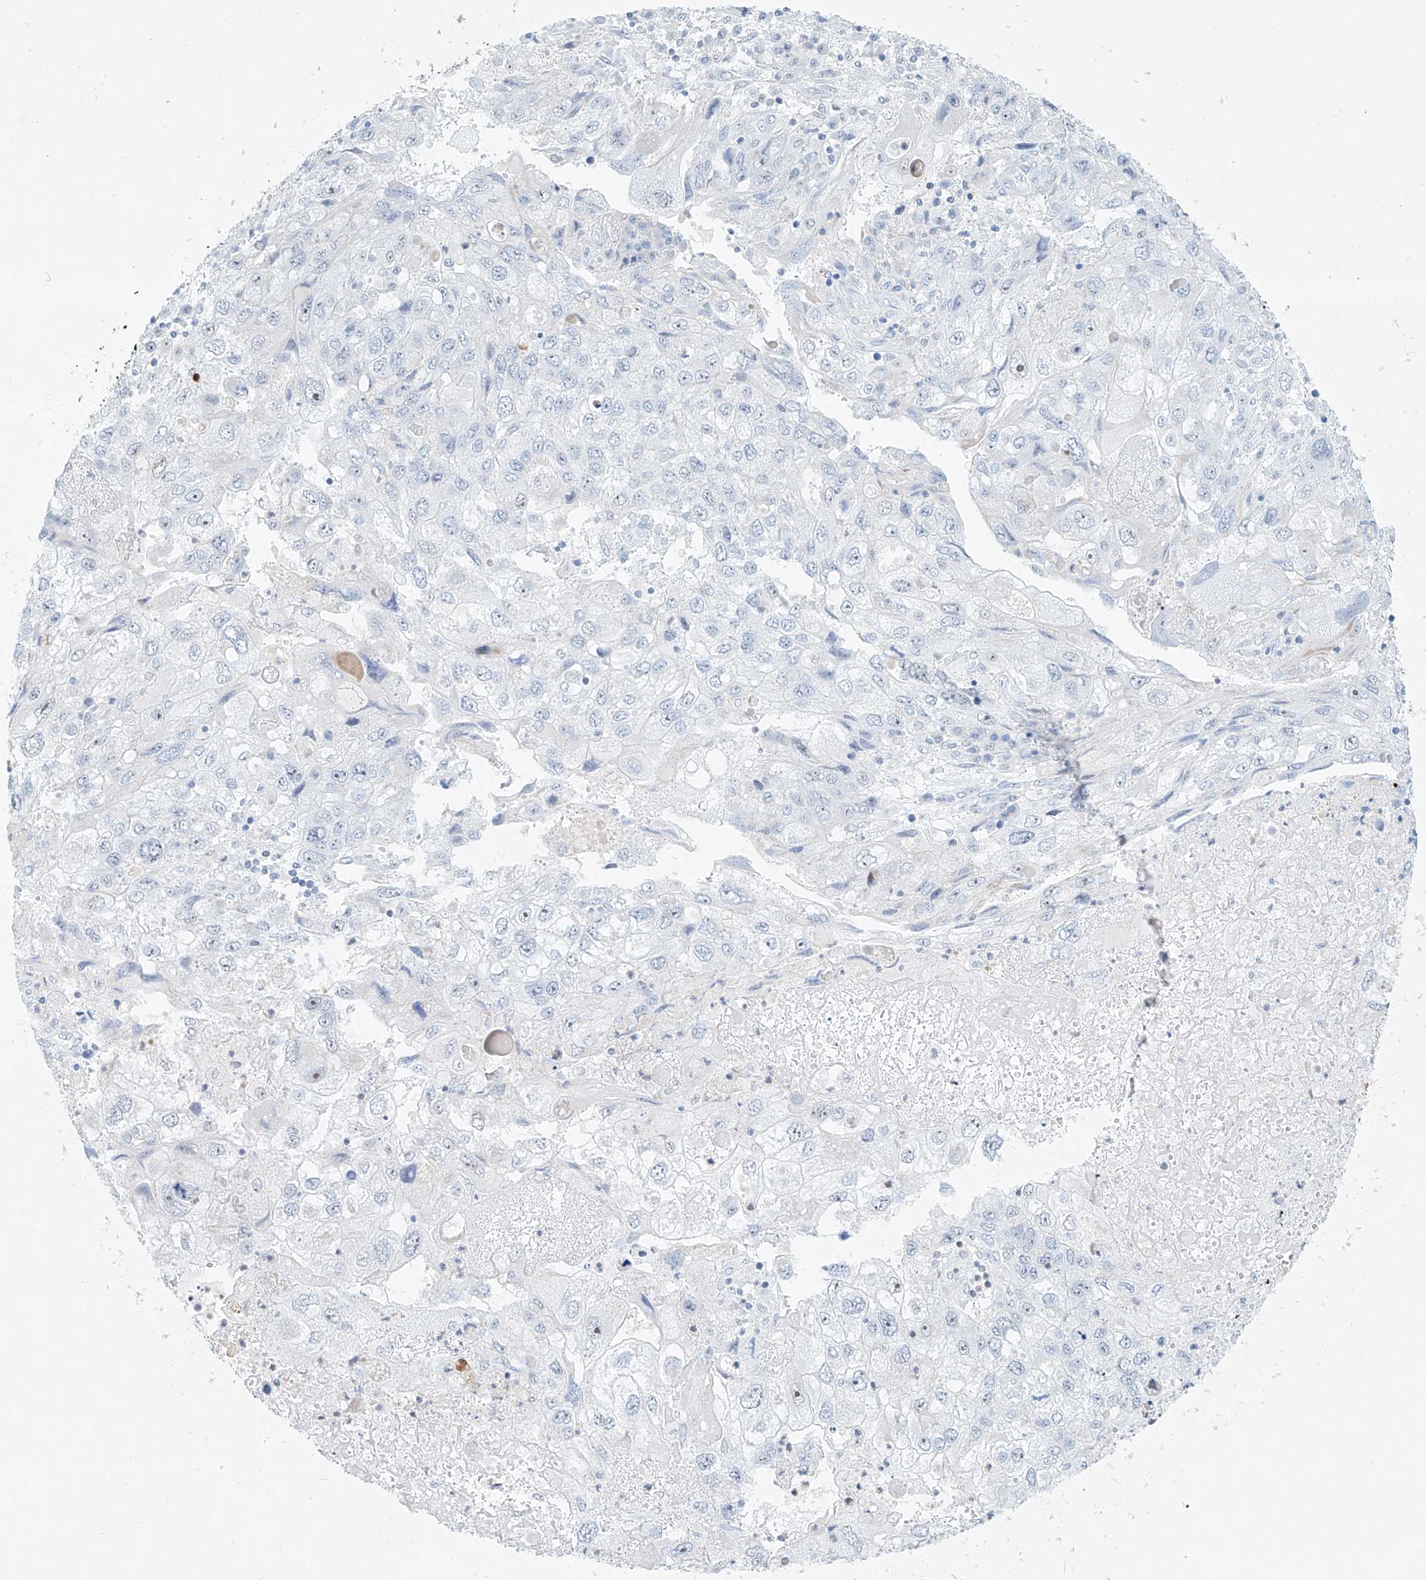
{"staining": {"intensity": "negative", "quantity": "none", "location": "none"}, "tissue": "endometrial cancer", "cell_type": "Tumor cells", "image_type": "cancer", "snomed": [{"axis": "morphology", "description": "Adenocarcinoma, NOS"}, {"axis": "topography", "description": "Endometrium"}], "caption": "A micrograph of endometrial adenocarcinoma stained for a protein reveals no brown staining in tumor cells.", "gene": "SNU13", "patient": {"sex": "female", "age": 49}}